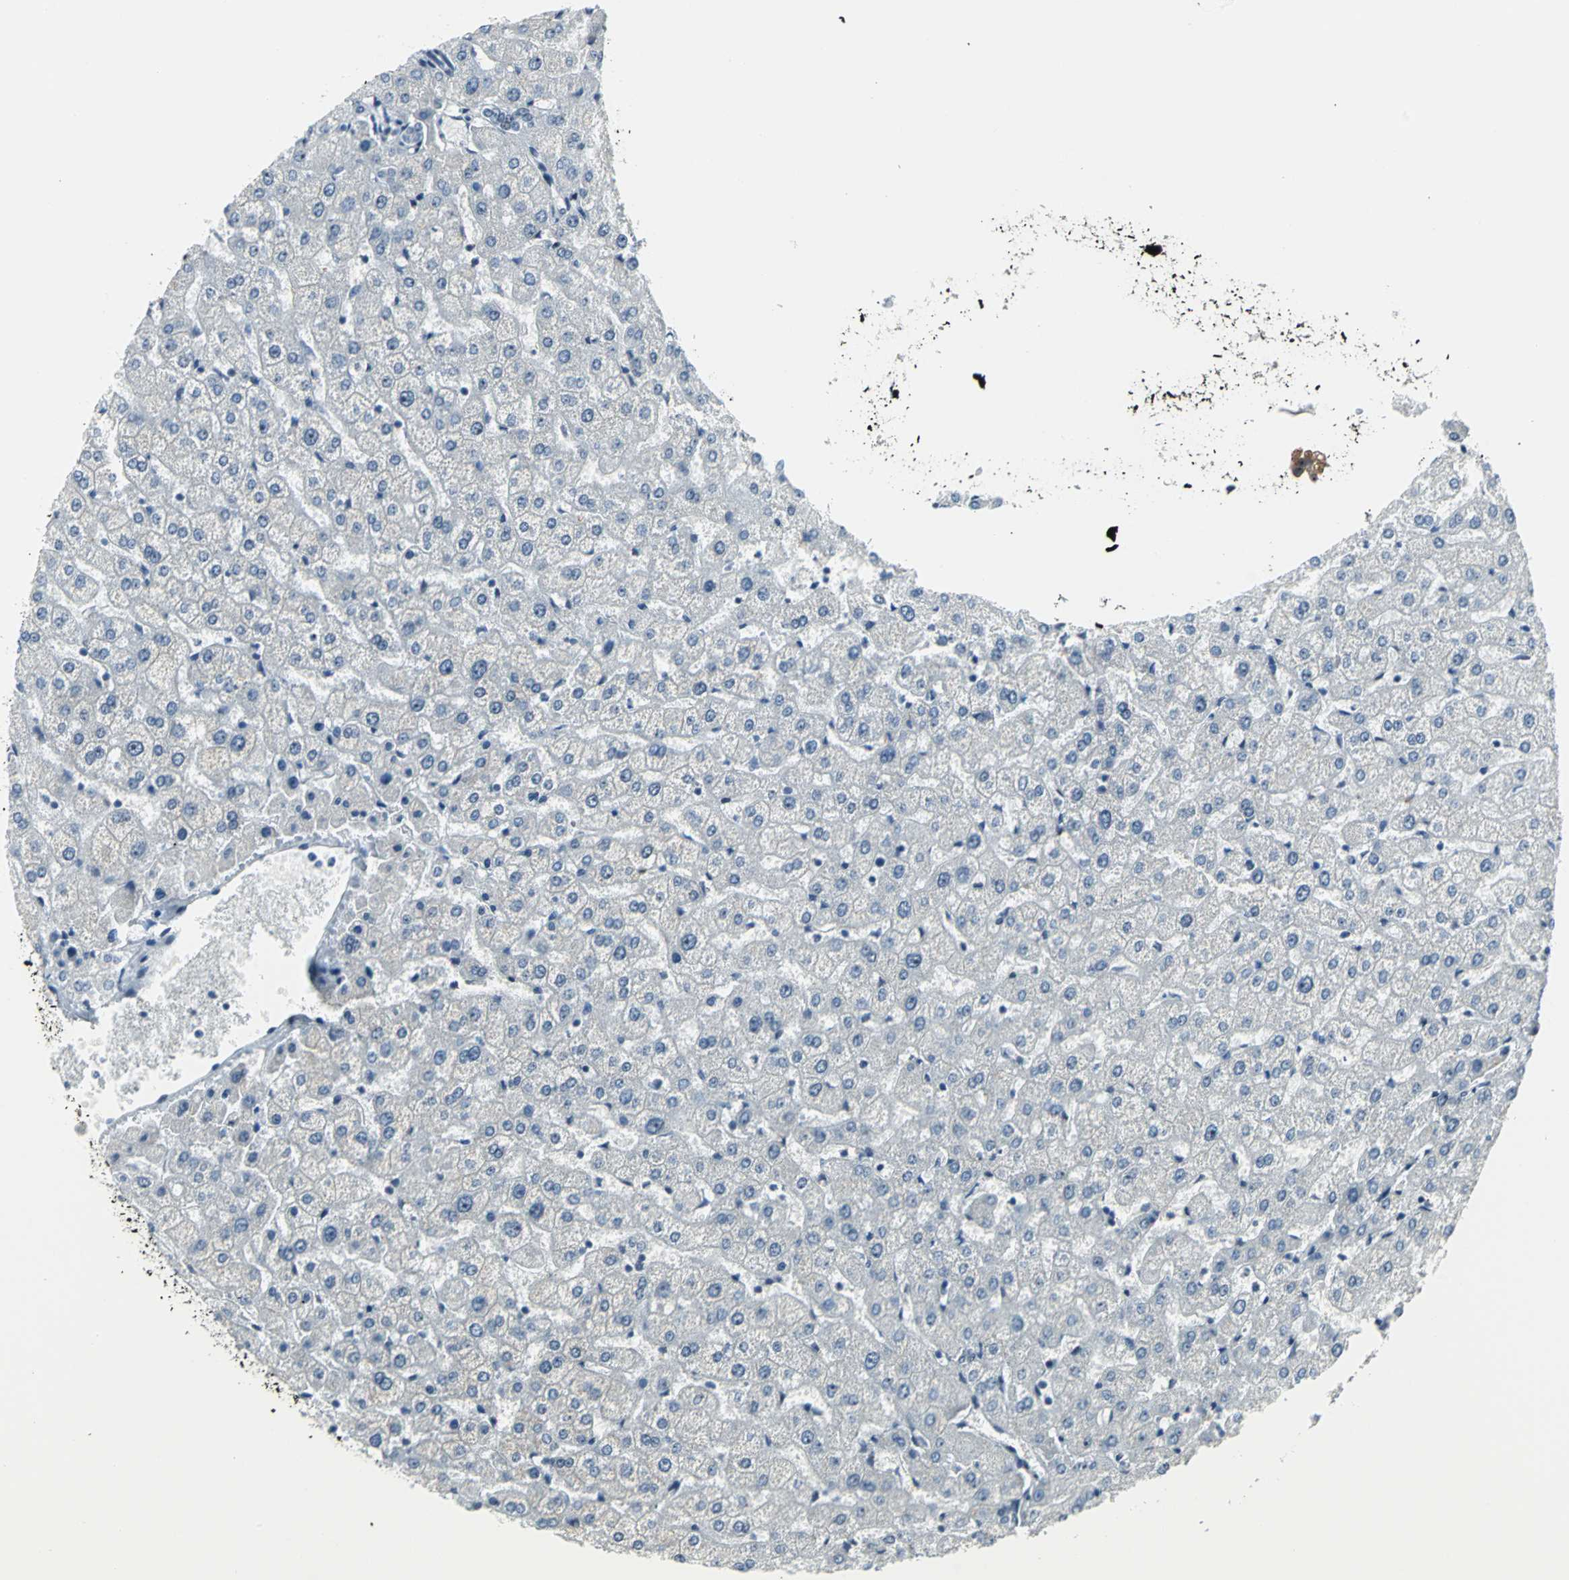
{"staining": {"intensity": "negative", "quantity": "none", "location": "none"}, "tissue": "liver", "cell_type": "Cholangiocytes", "image_type": "normal", "snomed": [{"axis": "morphology", "description": "Normal tissue, NOS"}, {"axis": "morphology", "description": "Fibrosis, NOS"}, {"axis": "topography", "description": "Liver"}], "caption": "A photomicrograph of liver stained for a protein exhibits no brown staining in cholangiocytes. The staining was performed using DAB to visualize the protein expression in brown, while the nuclei were stained in blue with hematoxylin (Magnification: 20x).", "gene": "MYBBP1A", "patient": {"sex": "female", "age": 29}}